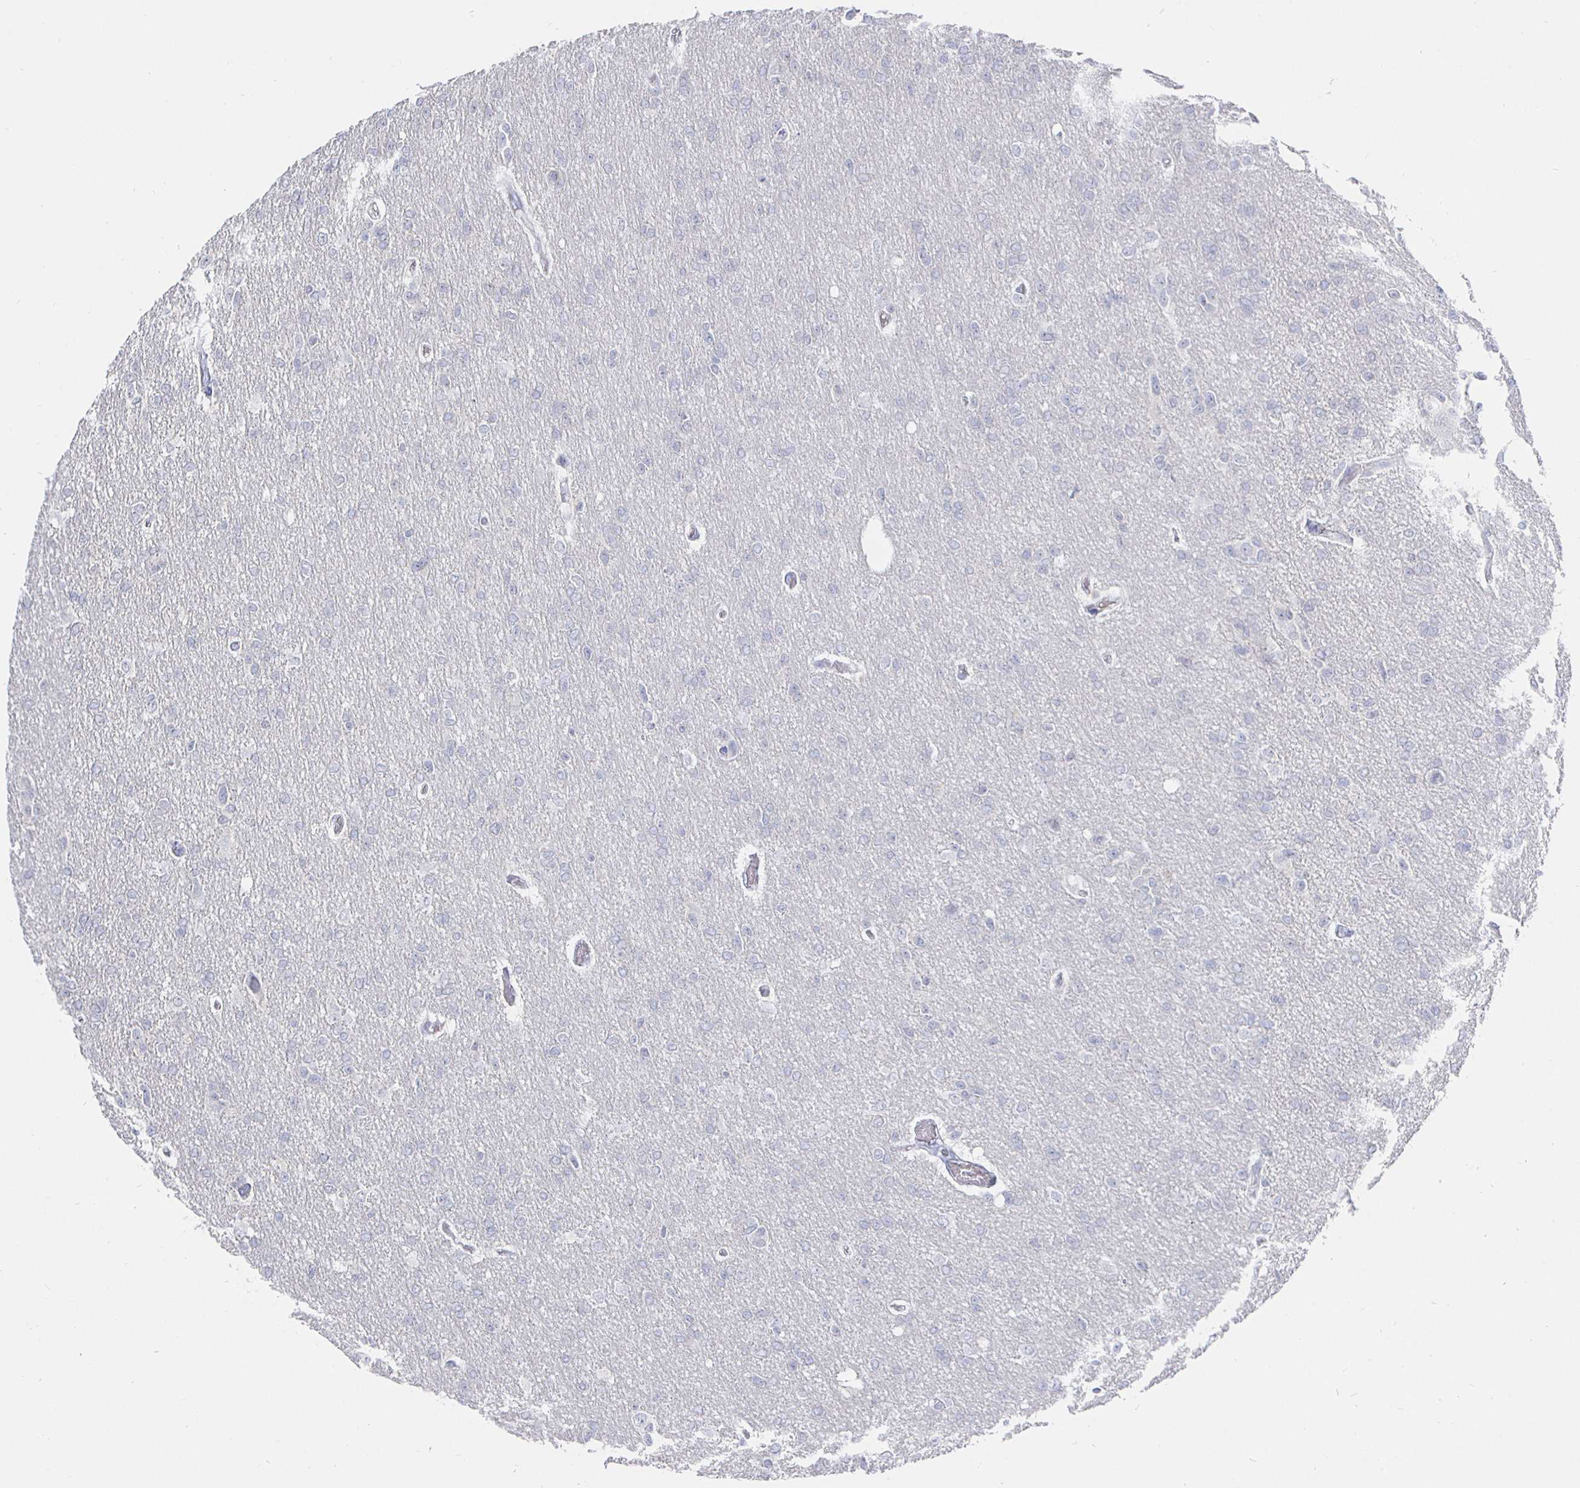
{"staining": {"intensity": "negative", "quantity": "none", "location": "none"}, "tissue": "glioma", "cell_type": "Tumor cells", "image_type": "cancer", "snomed": [{"axis": "morphology", "description": "Glioma, malignant, Low grade"}, {"axis": "topography", "description": "Brain"}], "caption": "Human glioma stained for a protein using immunohistochemistry (IHC) reveals no expression in tumor cells.", "gene": "LRRC23", "patient": {"sex": "male", "age": 26}}